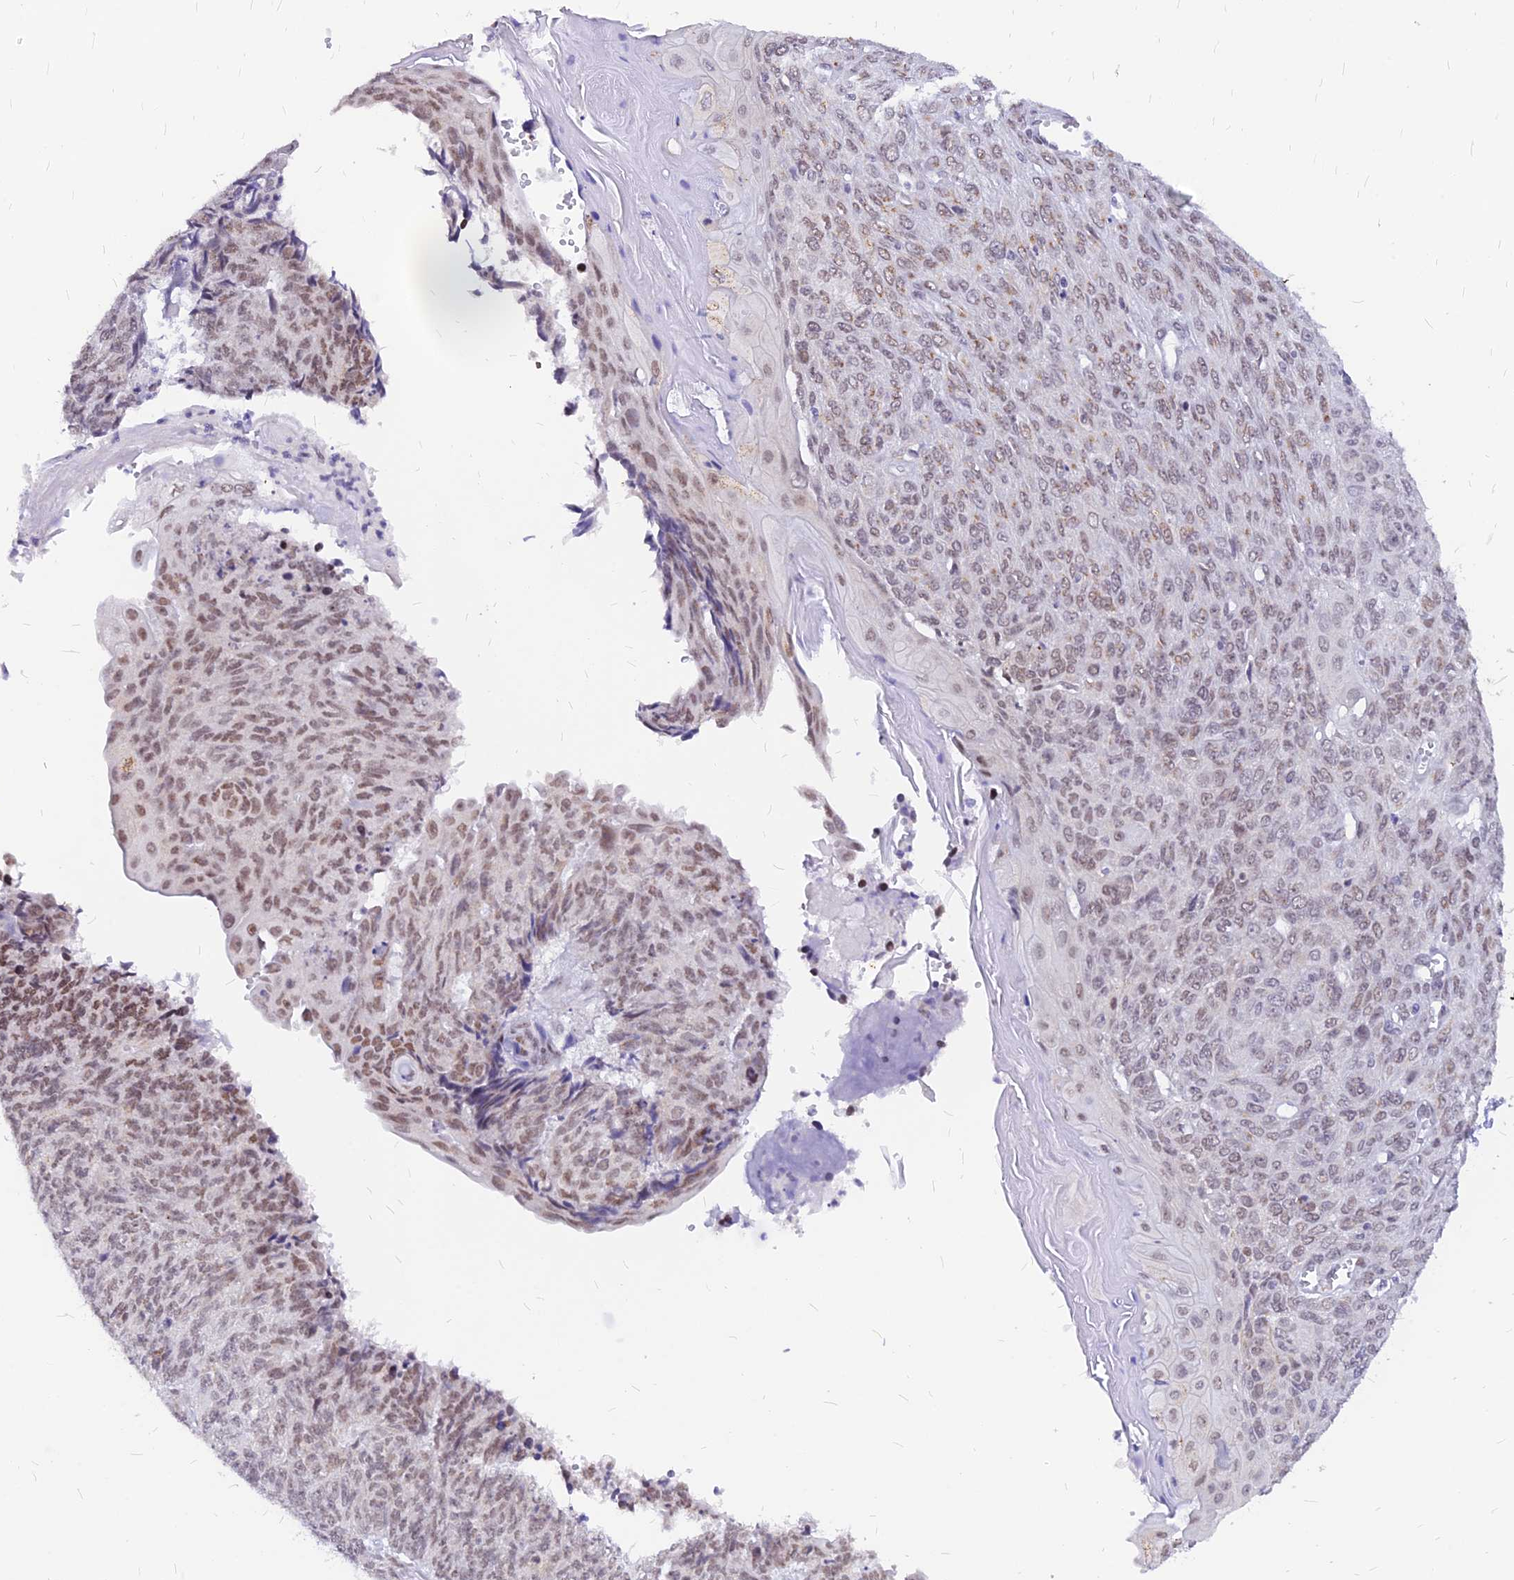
{"staining": {"intensity": "moderate", "quantity": ">75%", "location": "nuclear"}, "tissue": "endometrial cancer", "cell_type": "Tumor cells", "image_type": "cancer", "snomed": [{"axis": "morphology", "description": "Adenocarcinoma, NOS"}, {"axis": "topography", "description": "Endometrium"}], "caption": "A high-resolution photomicrograph shows IHC staining of endometrial cancer (adenocarcinoma), which demonstrates moderate nuclear expression in approximately >75% of tumor cells.", "gene": "KCTD13", "patient": {"sex": "female", "age": 32}}